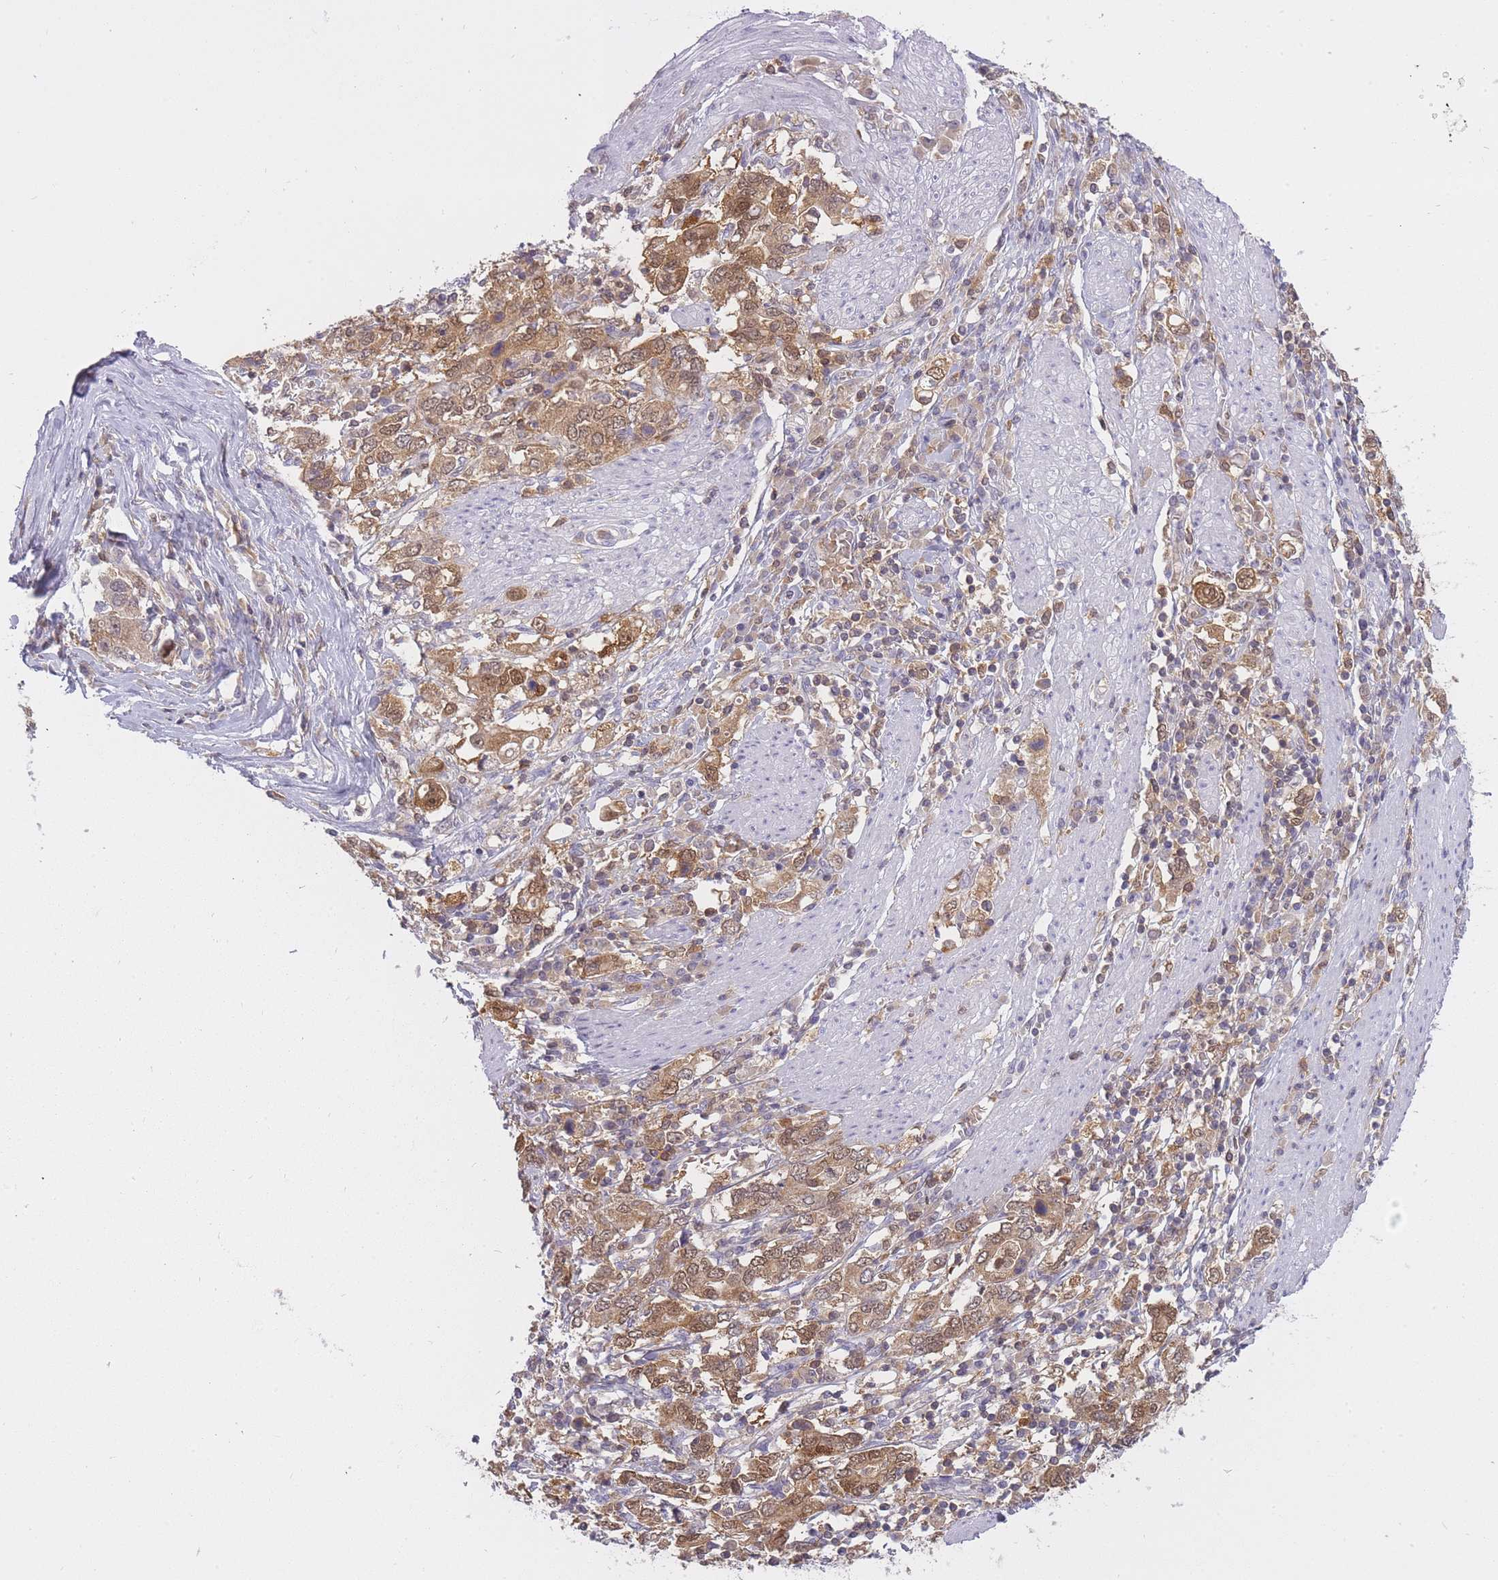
{"staining": {"intensity": "moderate", "quantity": ">75%", "location": "cytoplasmic/membranous,nuclear"}, "tissue": "stomach cancer", "cell_type": "Tumor cells", "image_type": "cancer", "snomed": [{"axis": "morphology", "description": "Adenocarcinoma, NOS"}, {"axis": "topography", "description": "Stomach, upper"}, {"axis": "topography", "description": "Stomach"}], "caption": "Stomach cancer was stained to show a protein in brown. There is medium levels of moderate cytoplasmic/membranous and nuclear expression in about >75% of tumor cells.", "gene": "CXorf38", "patient": {"sex": "male", "age": 62}}